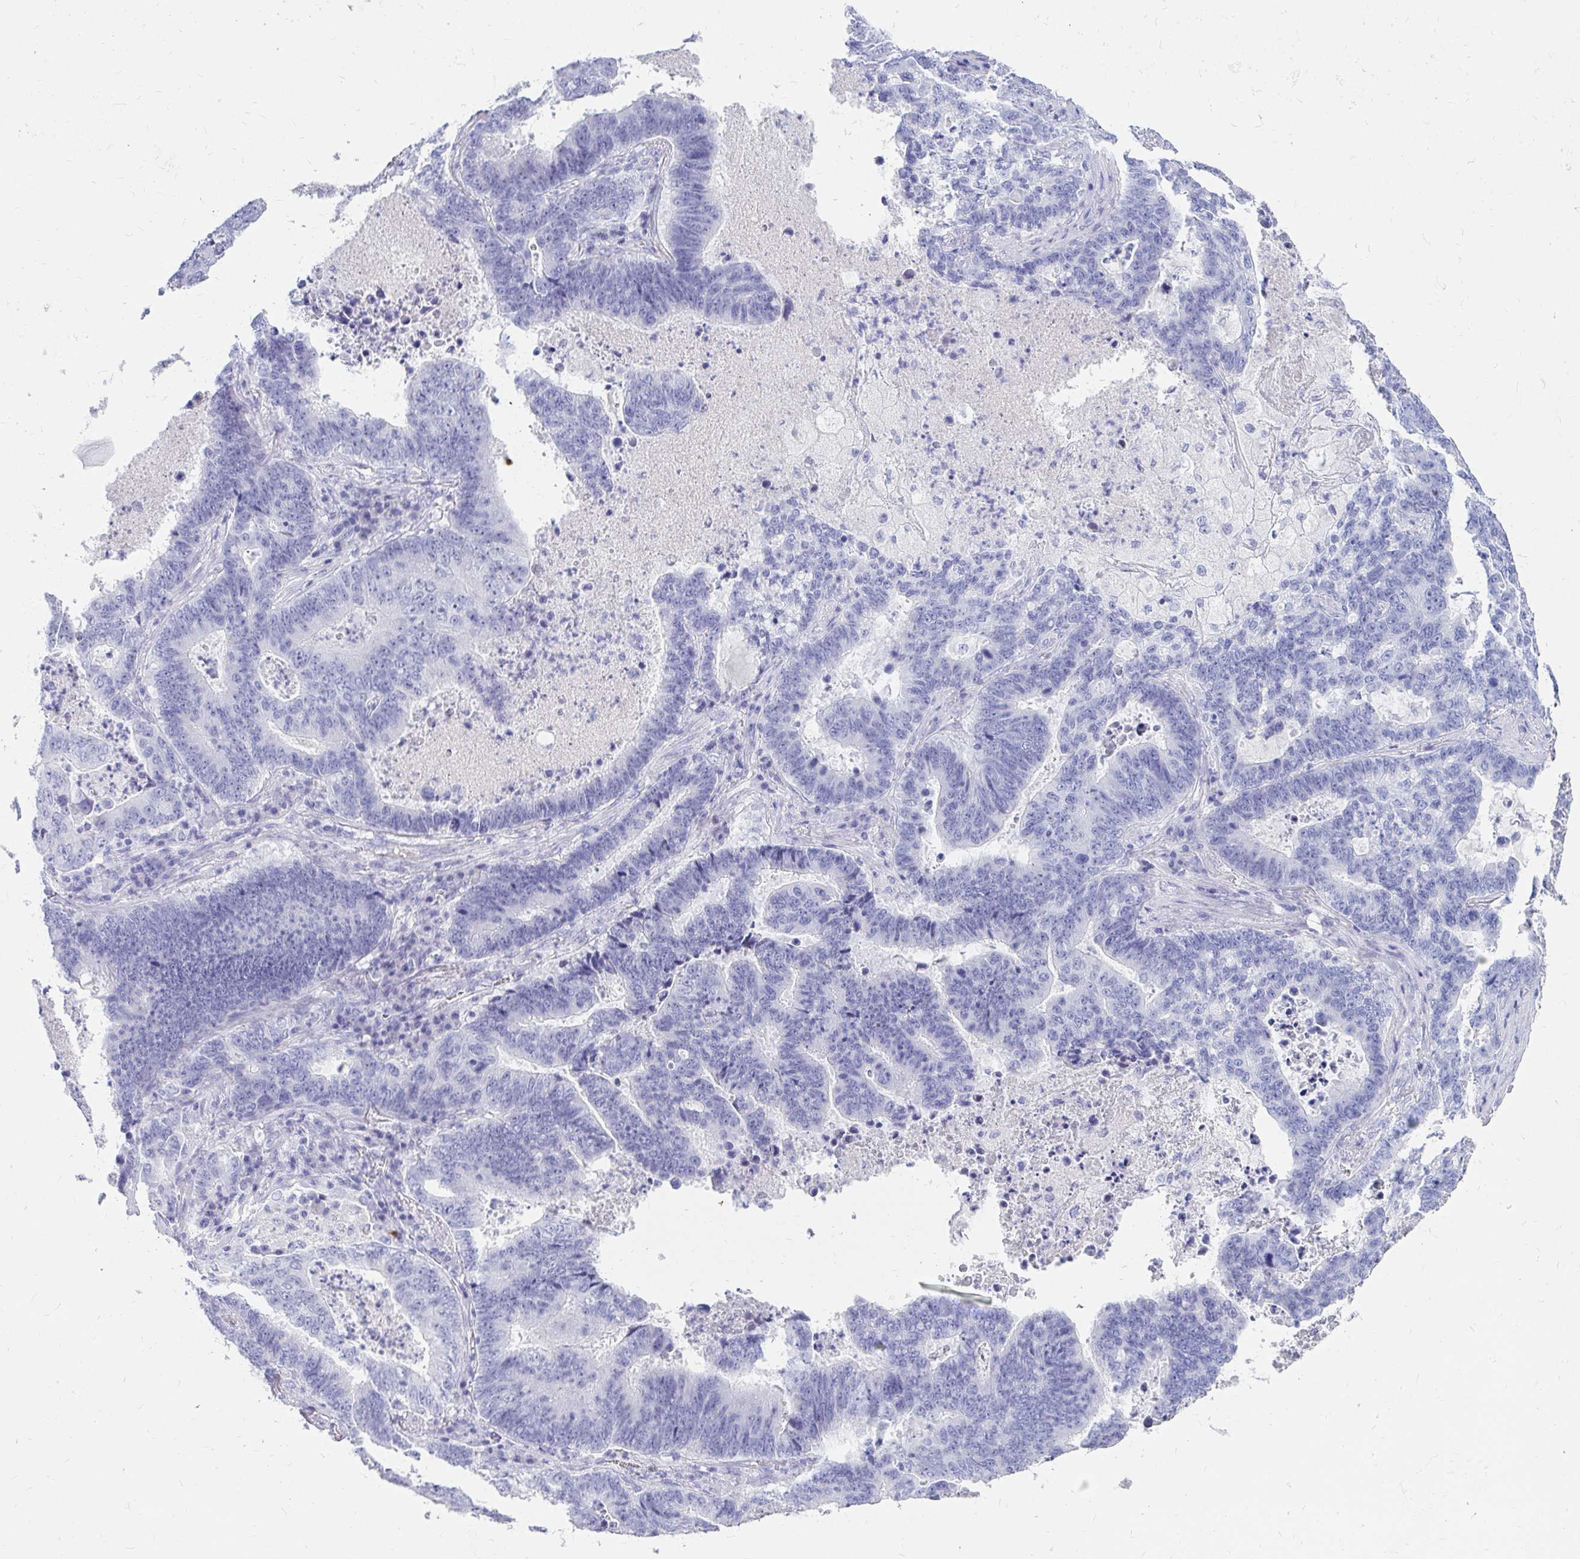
{"staining": {"intensity": "negative", "quantity": "none", "location": "none"}, "tissue": "lung cancer", "cell_type": "Tumor cells", "image_type": "cancer", "snomed": [{"axis": "morphology", "description": "Aneuploidy"}, {"axis": "morphology", "description": "Adenocarcinoma, NOS"}, {"axis": "morphology", "description": "Adenocarcinoma primary or metastatic"}, {"axis": "topography", "description": "Lung"}], "caption": "Immunohistochemistry image of lung cancer (adenocarcinoma) stained for a protein (brown), which exhibits no positivity in tumor cells.", "gene": "DPEP3", "patient": {"sex": "female", "age": 75}}